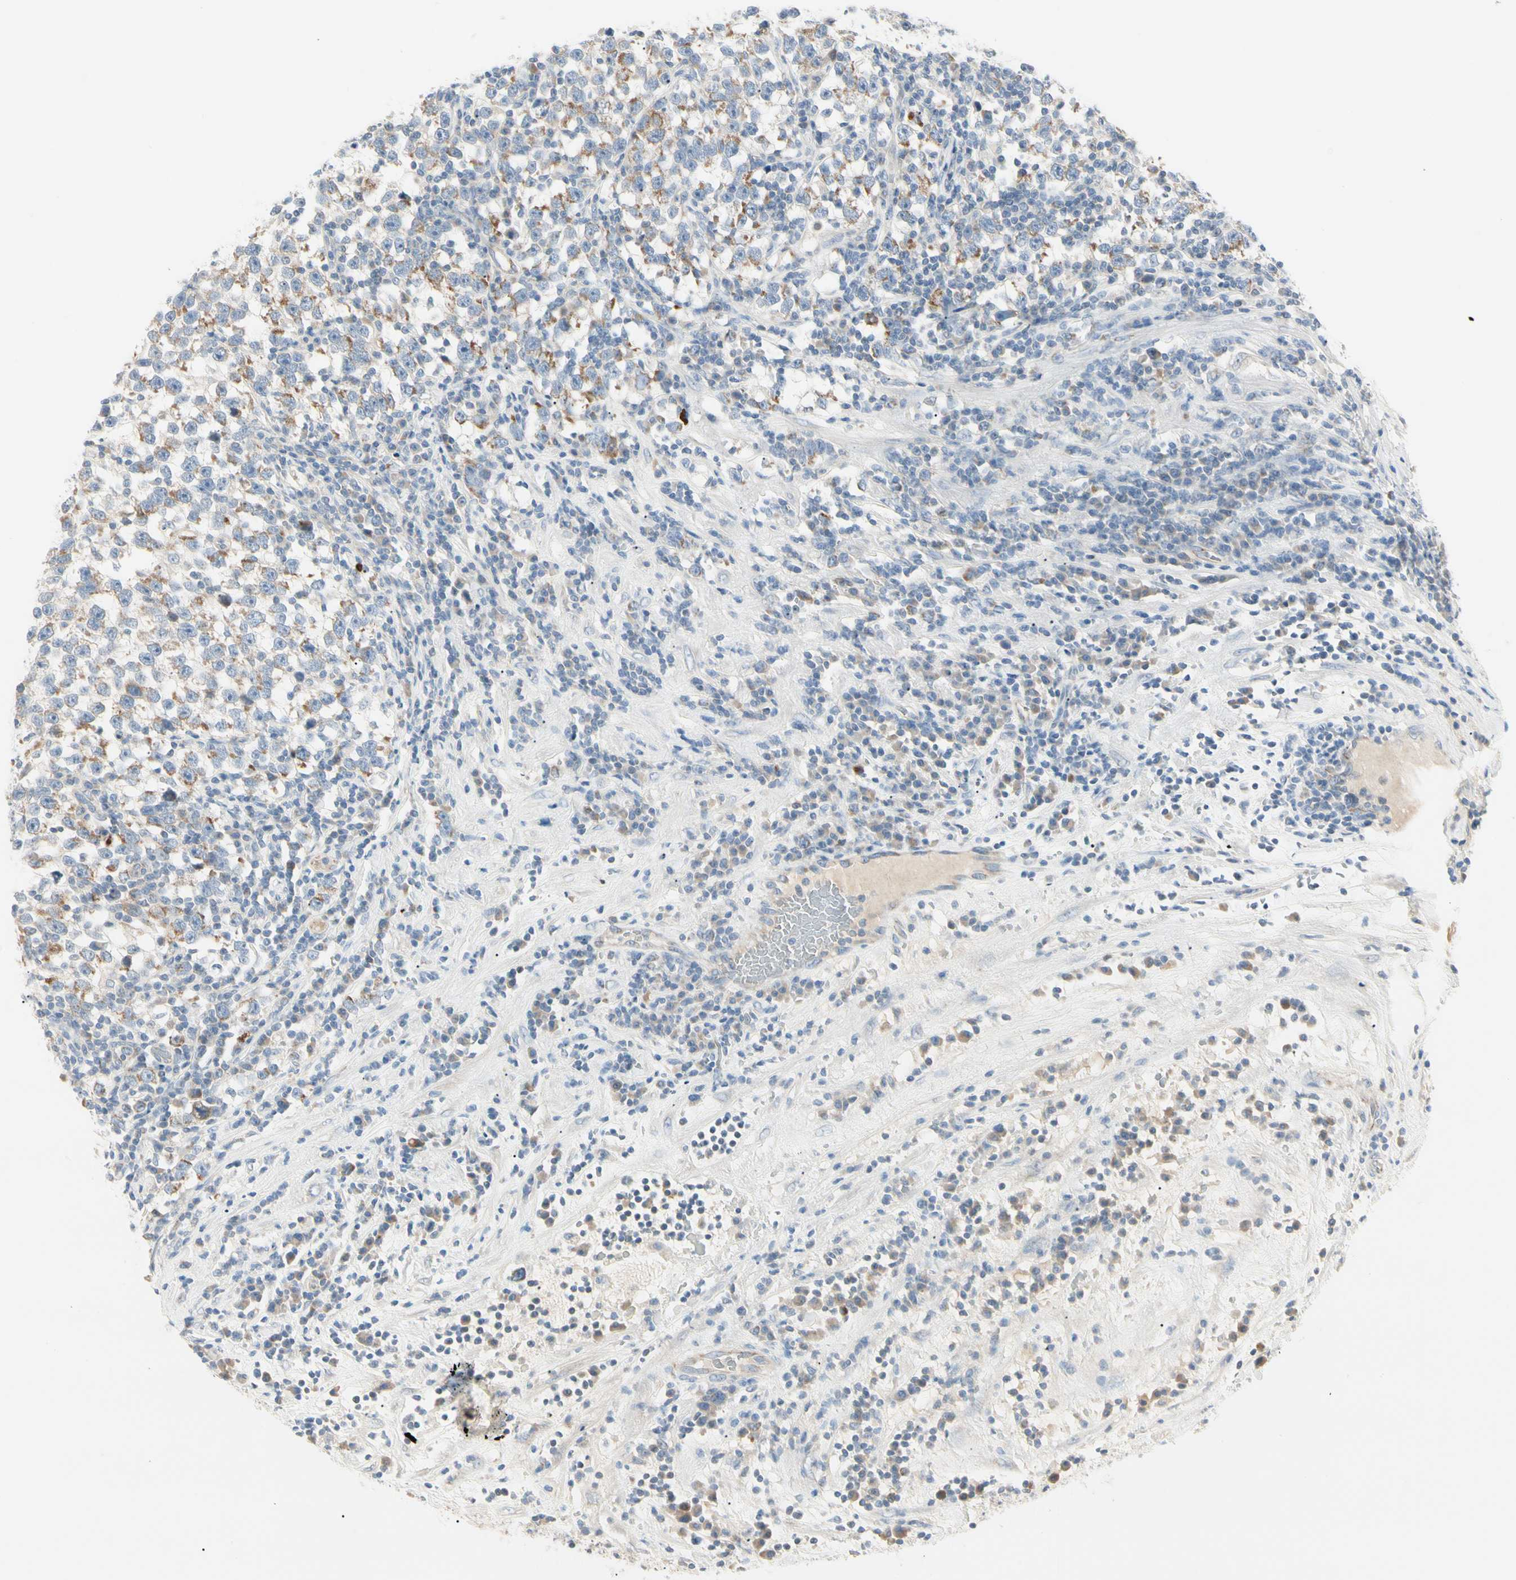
{"staining": {"intensity": "moderate", "quantity": "25%-75%", "location": "cytoplasmic/membranous"}, "tissue": "testis cancer", "cell_type": "Tumor cells", "image_type": "cancer", "snomed": [{"axis": "morphology", "description": "Seminoma, NOS"}, {"axis": "topography", "description": "Testis"}], "caption": "IHC photomicrograph of testis cancer stained for a protein (brown), which exhibits medium levels of moderate cytoplasmic/membranous staining in approximately 25%-75% of tumor cells.", "gene": "ALDH18A1", "patient": {"sex": "male", "age": 43}}